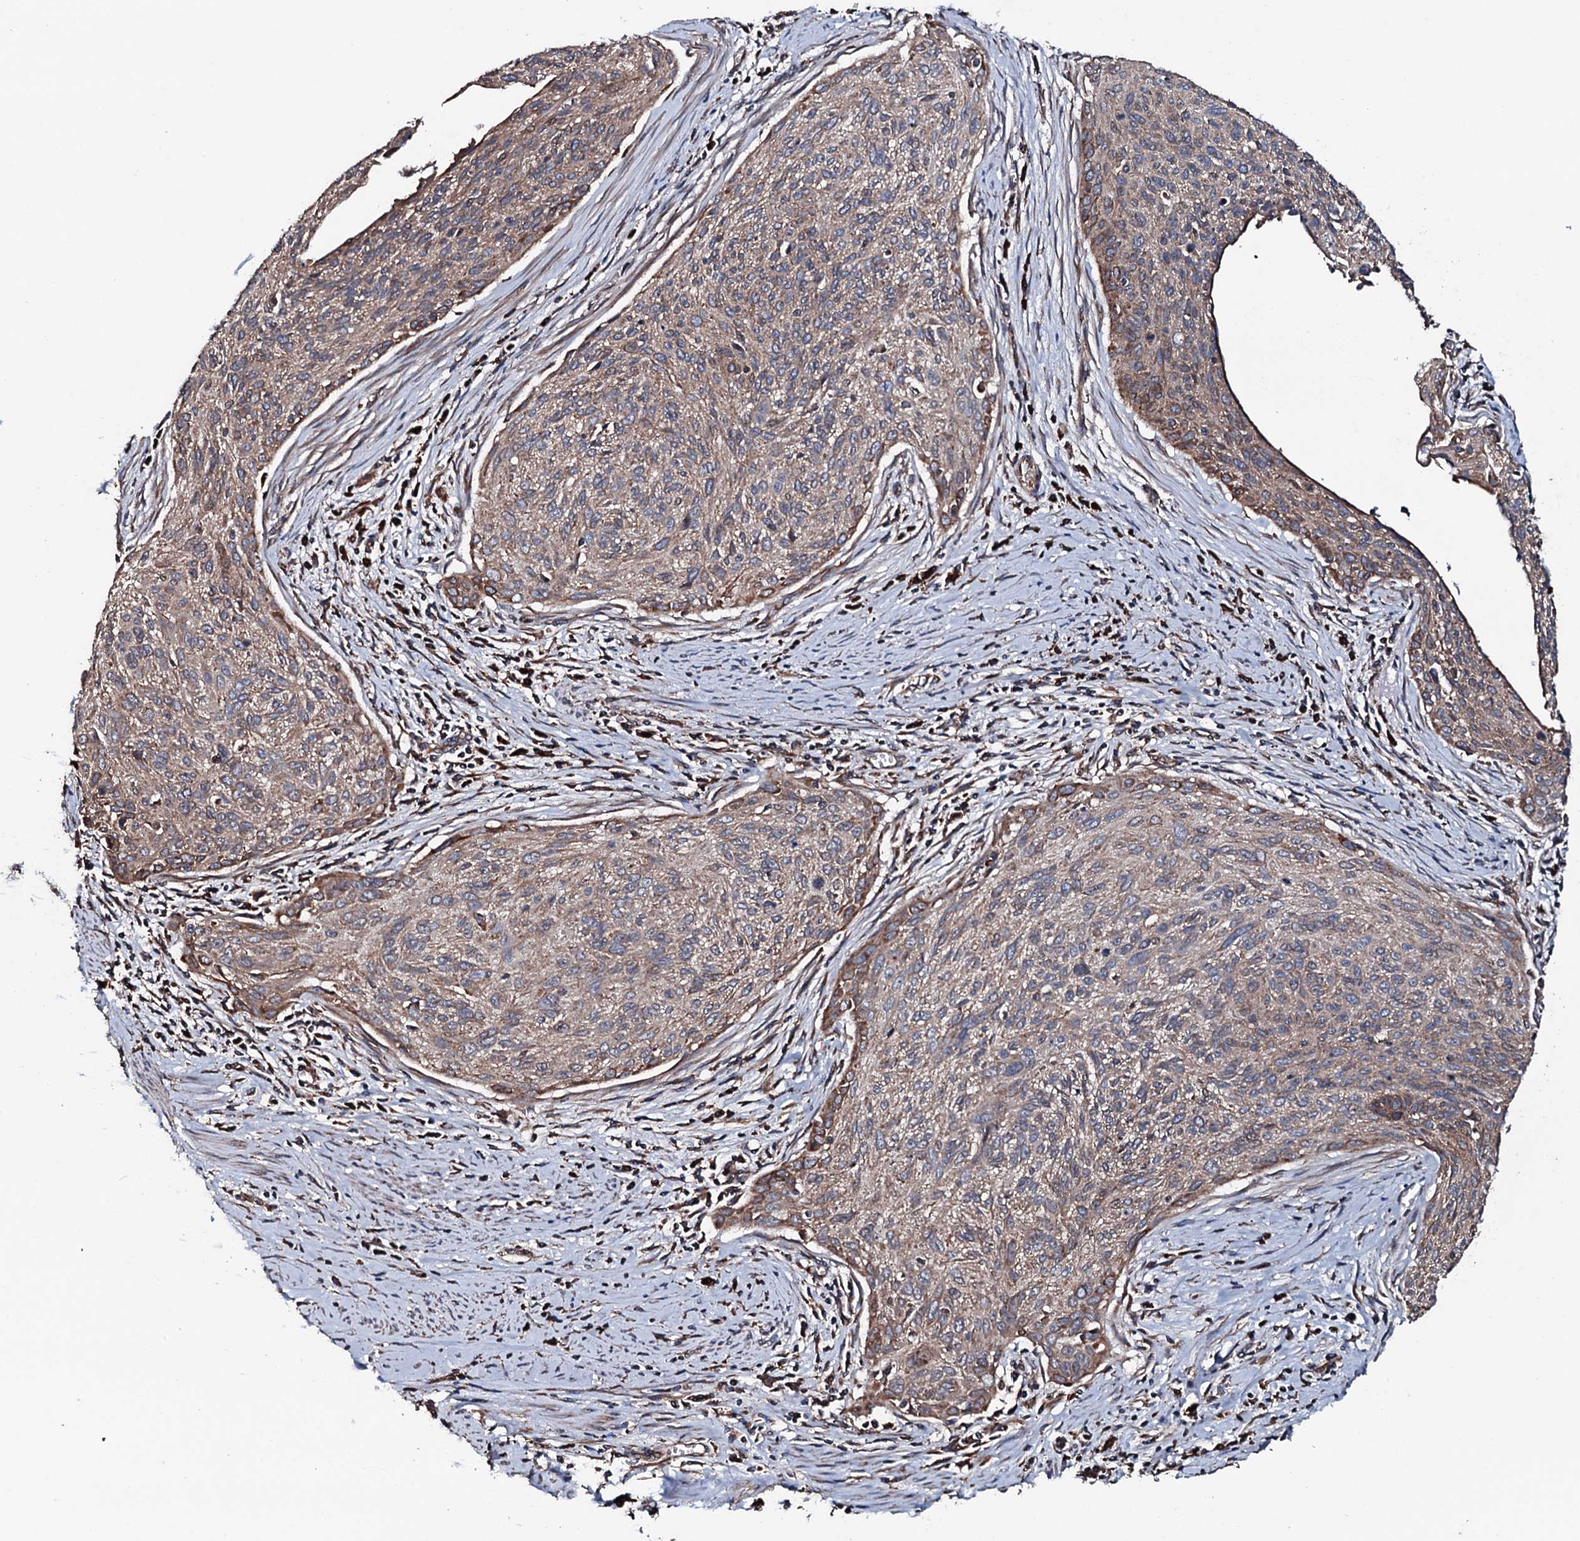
{"staining": {"intensity": "moderate", "quantity": ">75%", "location": "cytoplasmic/membranous"}, "tissue": "cervical cancer", "cell_type": "Tumor cells", "image_type": "cancer", "snomed": [{"axis": "morphology", "description": "Squamous cell carcinoma, NOS"}, {"axis": "topography", "description": "Cervix"}], "caption": "Moderate cytoplasmic/membranous staining is identified in about >75% of tumor cells in cervical cancer.", "gene": "RAB12", "patient": {"sex": "female", "age": 55}}